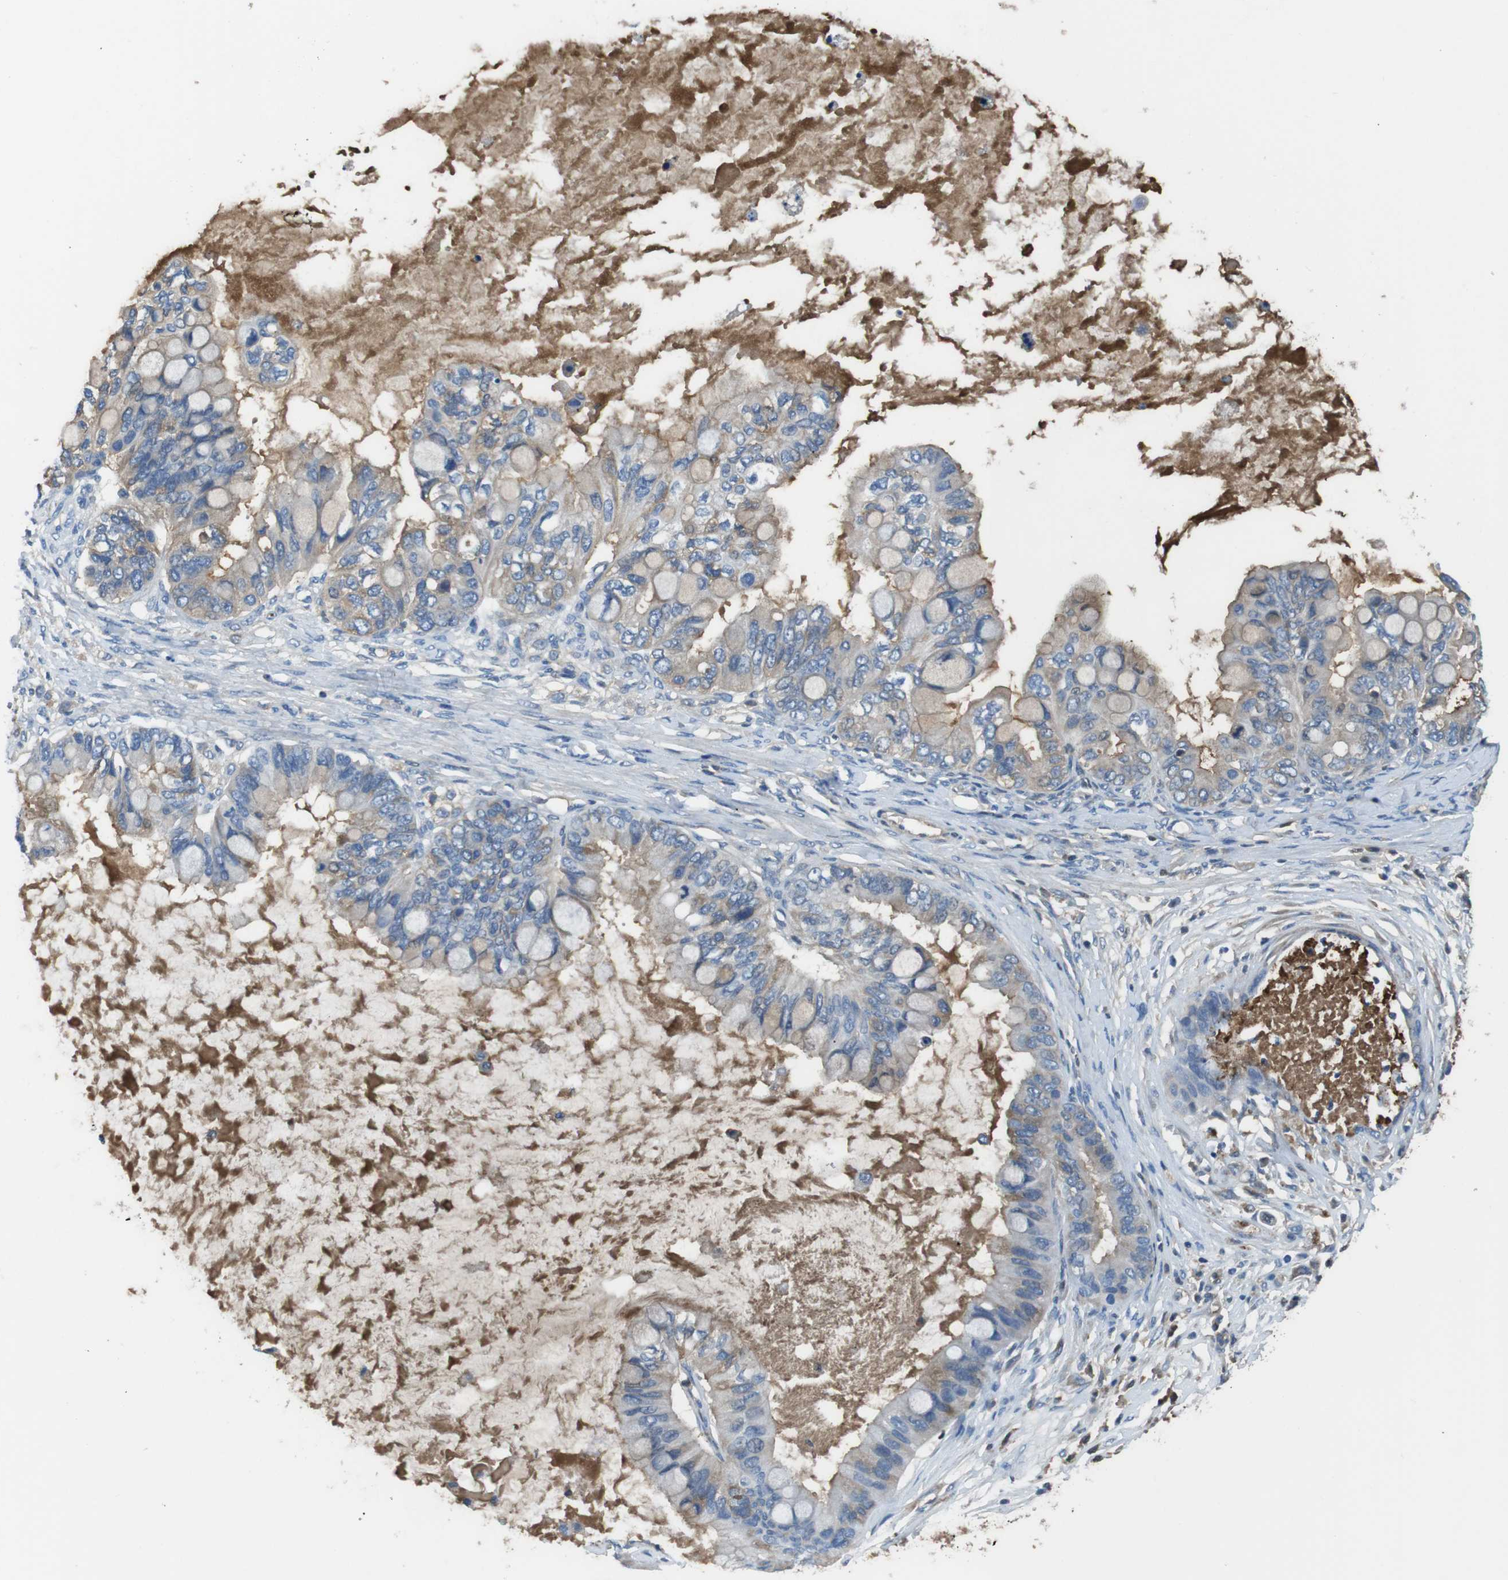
{"staining": {"intensity": "weak", "quantity": "25%-75%", "location": "cytoplasmic/membranous"}, "tissue": "ovarian cancer", "cell_type": "Tumor cells", "image_type": "cancer", "snomed": [{"axis": "morphology", "description": "Cystadenocarcinoma, mucinous, NOS"}, {"axis": "topography", "description": "Ovary"}], "caption": "IHC of mucinous cystadenocarcinoma (ovarian) exhibits low levels of weak cytoplasmic/membranous staining in about 25%-75% of tumor cells.", "gene": "TMPRSS15", "patient": {"sex": "female", "age": 80}}